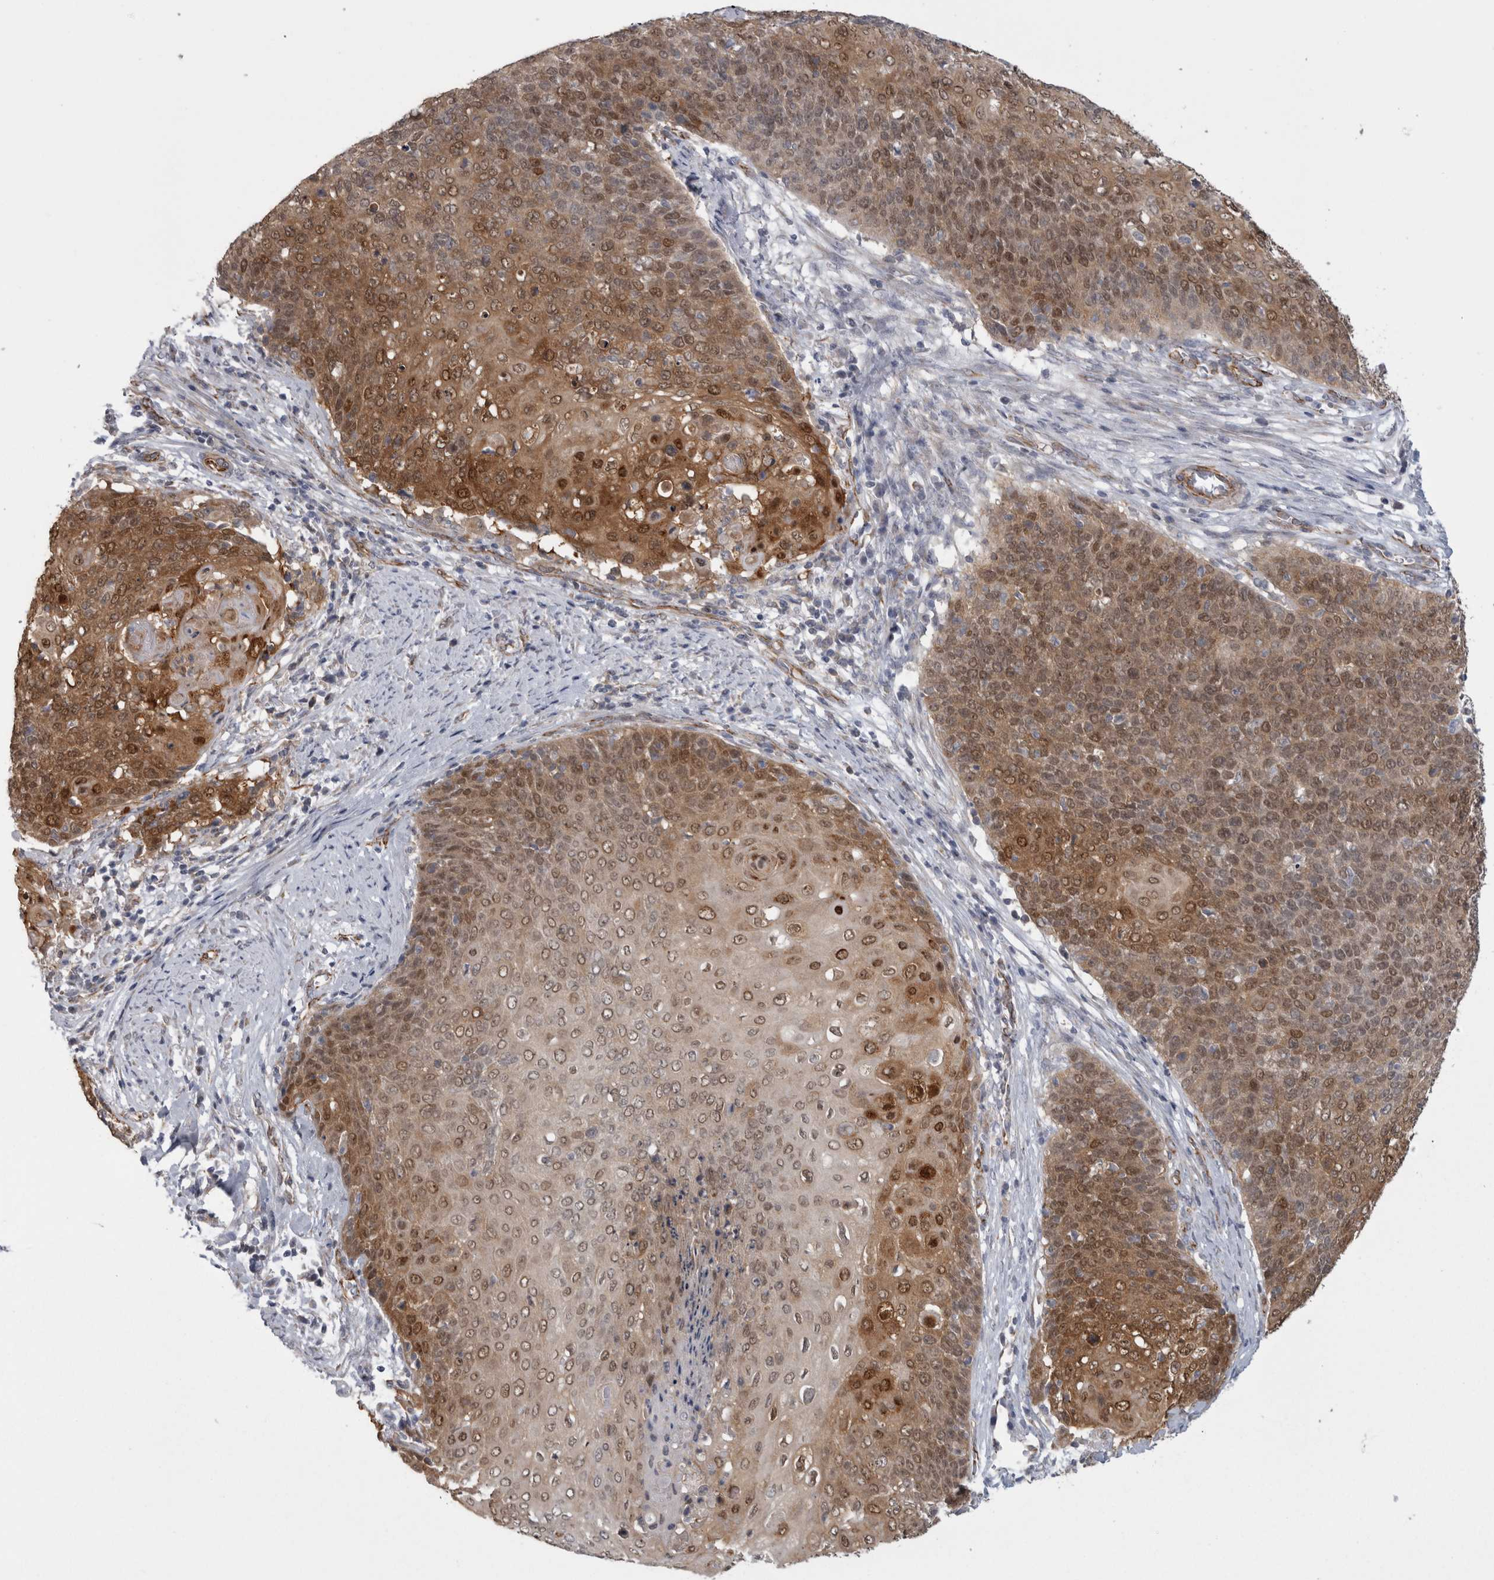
{"staining": {"intensity": "moderate", "quantity": ">75%", "location": "cytoplasmic/membranous,nuclear"}, "tissue": "cervical cancer", "cell_type": "Tumor cells", "image_type": "cancer", "snomed": [{"axis": "morphology", "description": "Squamous cell carcinoma, NOS"}, {"axis": "topography", "description": "Cervix"}], "caption": "A medium amount of moderate cytoplasmic/membranous and nuclear staining is identified in about >75% of tumor cells in cervical cancer (squamous cell carcinoma) tissue. (DAB IHC, brown staining for protein, blue staining for nuclei).", "gene": "ACOT7", "patient": {"sex": "female", "age": 39}}